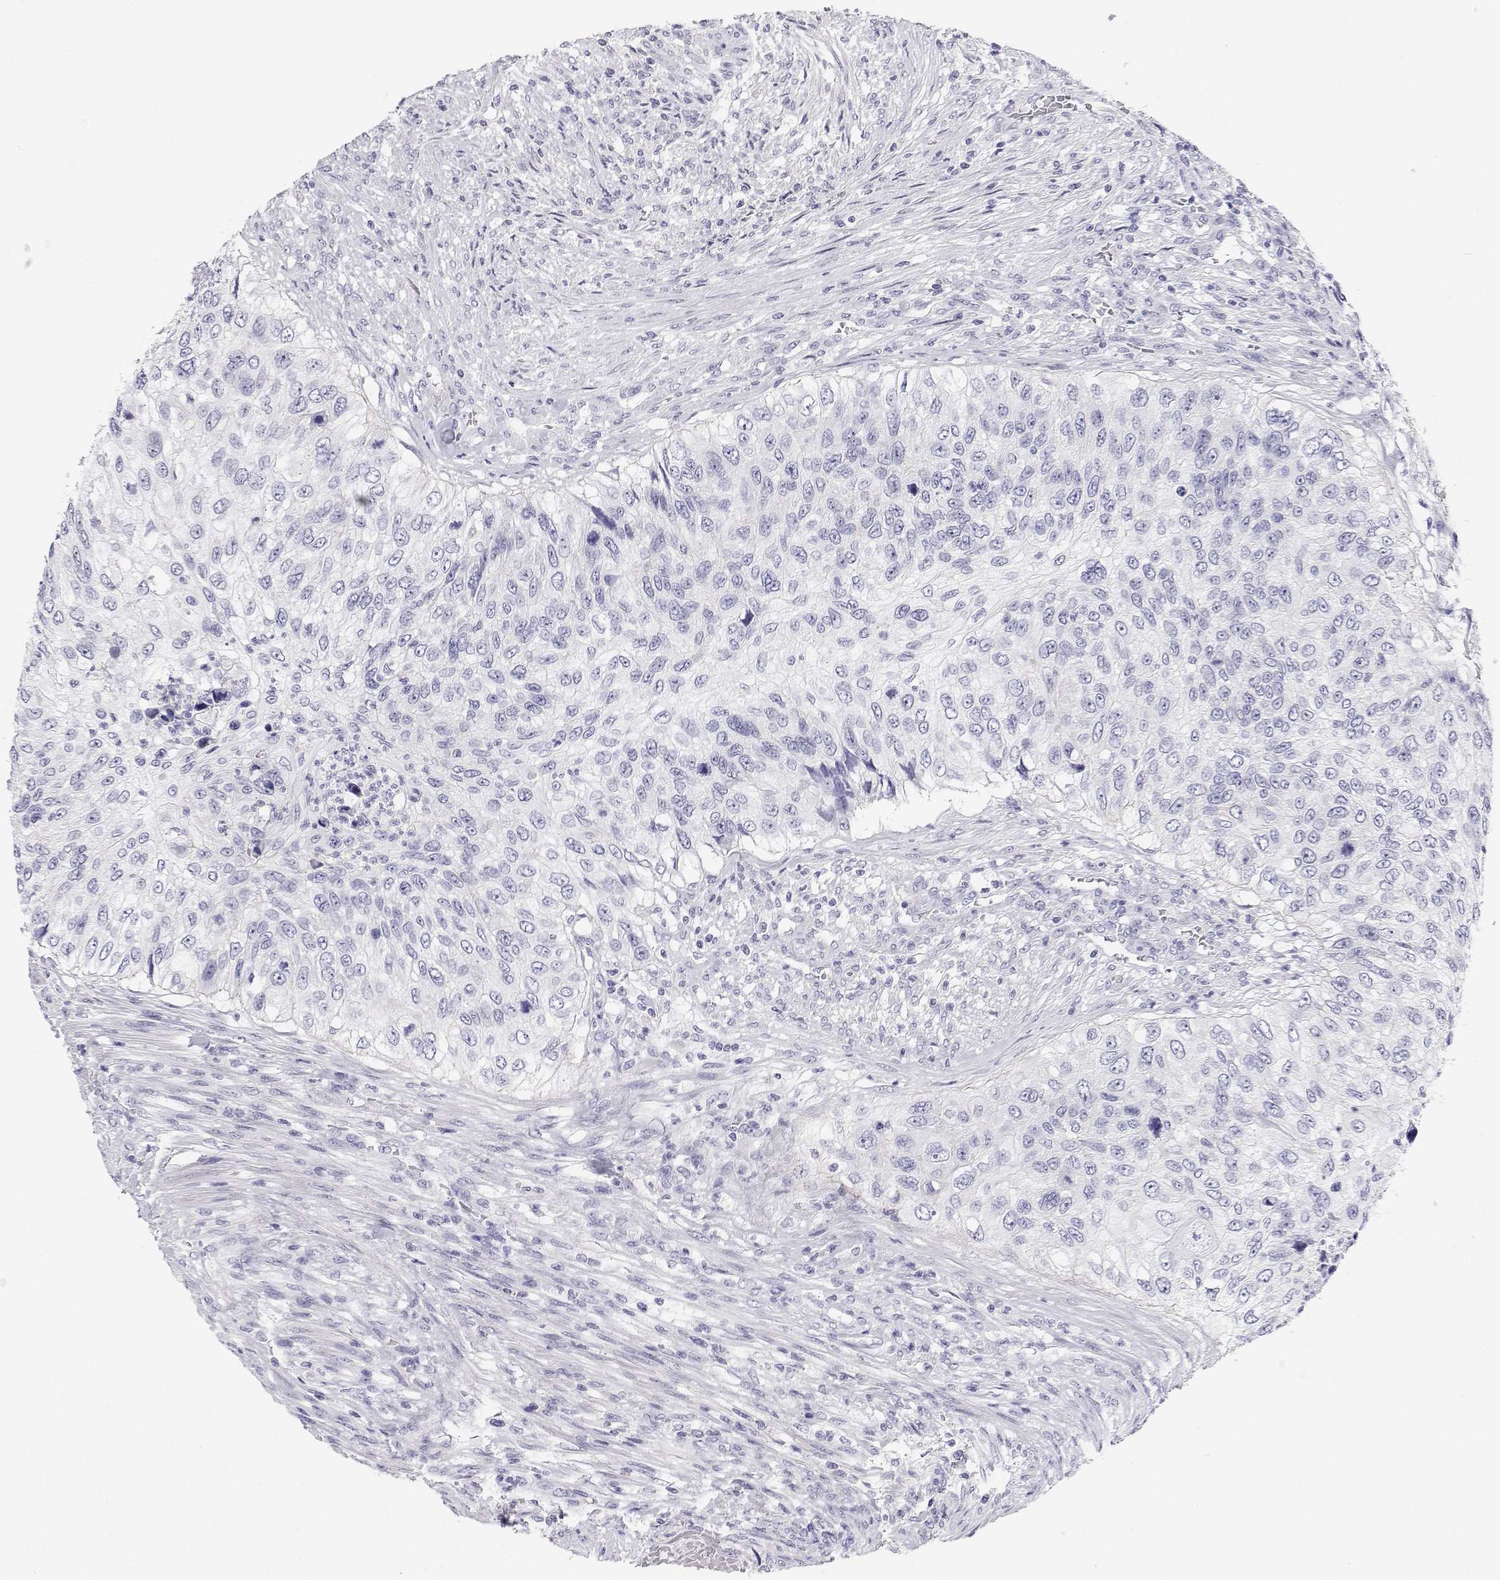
{"staining": {"intensity": "negative", "quantity": "none", "location": "none"}, "tissue": "urothelial cancer", "cell_type": "Tumor cells", "image_type": "cancer", "snomed": [{"axis": "morphology", "description": "Urothelial carcinoma, High grade"}, {"axis": "topography", "description": "Urinary bladder"}], "caption": "The photomicrograph exhibits no significant positivity in tumor cells of high-grade urothelial carcinoma.", "gene": "BHMT", "patient": {"sex": "female", "age": 60}}